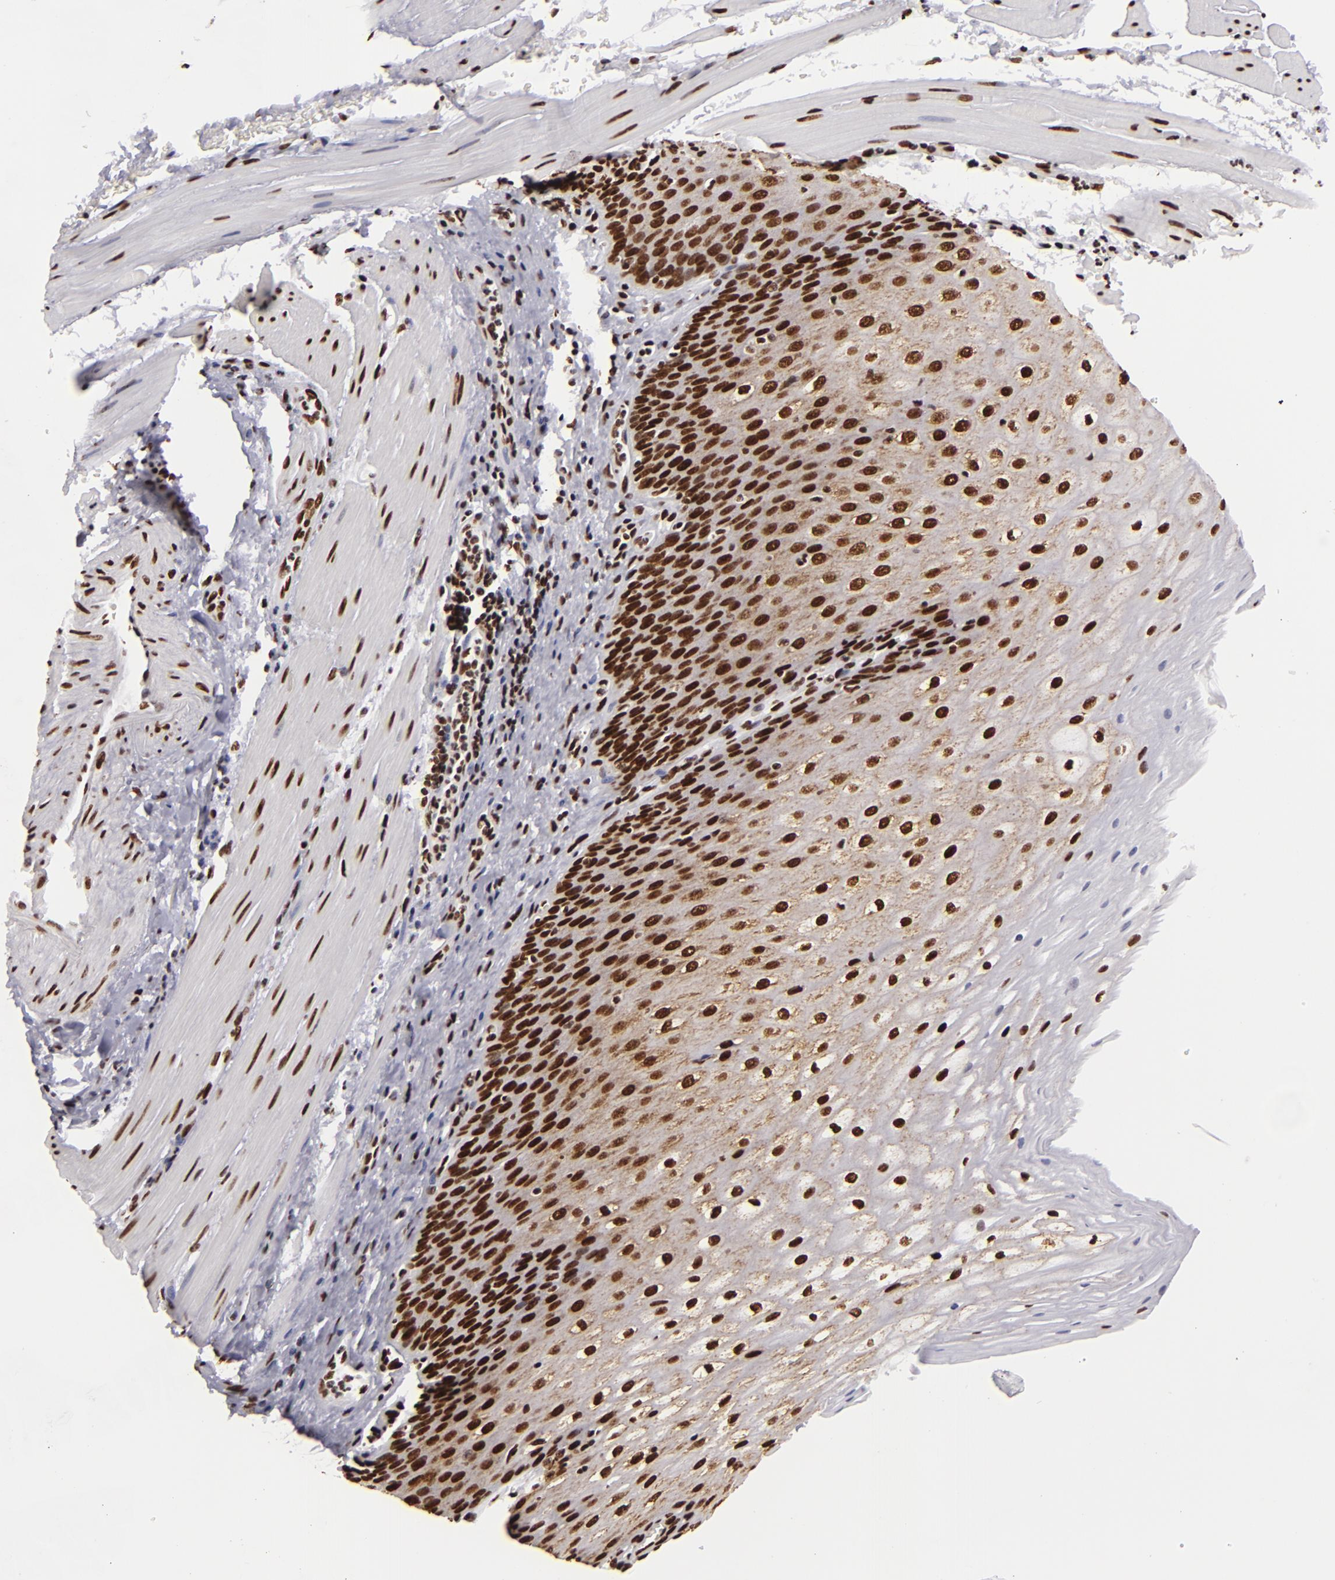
{"staining": {"intensity": "strong", "quantity": ">75%", "location": "nuclear"}, "tissue": "esophagus", "cell_type": "Squamous epithelial cells", "image_type": "normal", "snomed": [{"axis": "morphology", "description": "Normal tissue, NOS"}, {"axis": "topography", "description": "Esophagus"}], "caption": "High-power microscopy captured an immunohistochemistry image of unremarkable esophagus, revealing strong nuclear expression in approximately >75% of squamous epithelial cells.", "gene": "SAFB", "patient": {"sex": "female", "age": 61}}